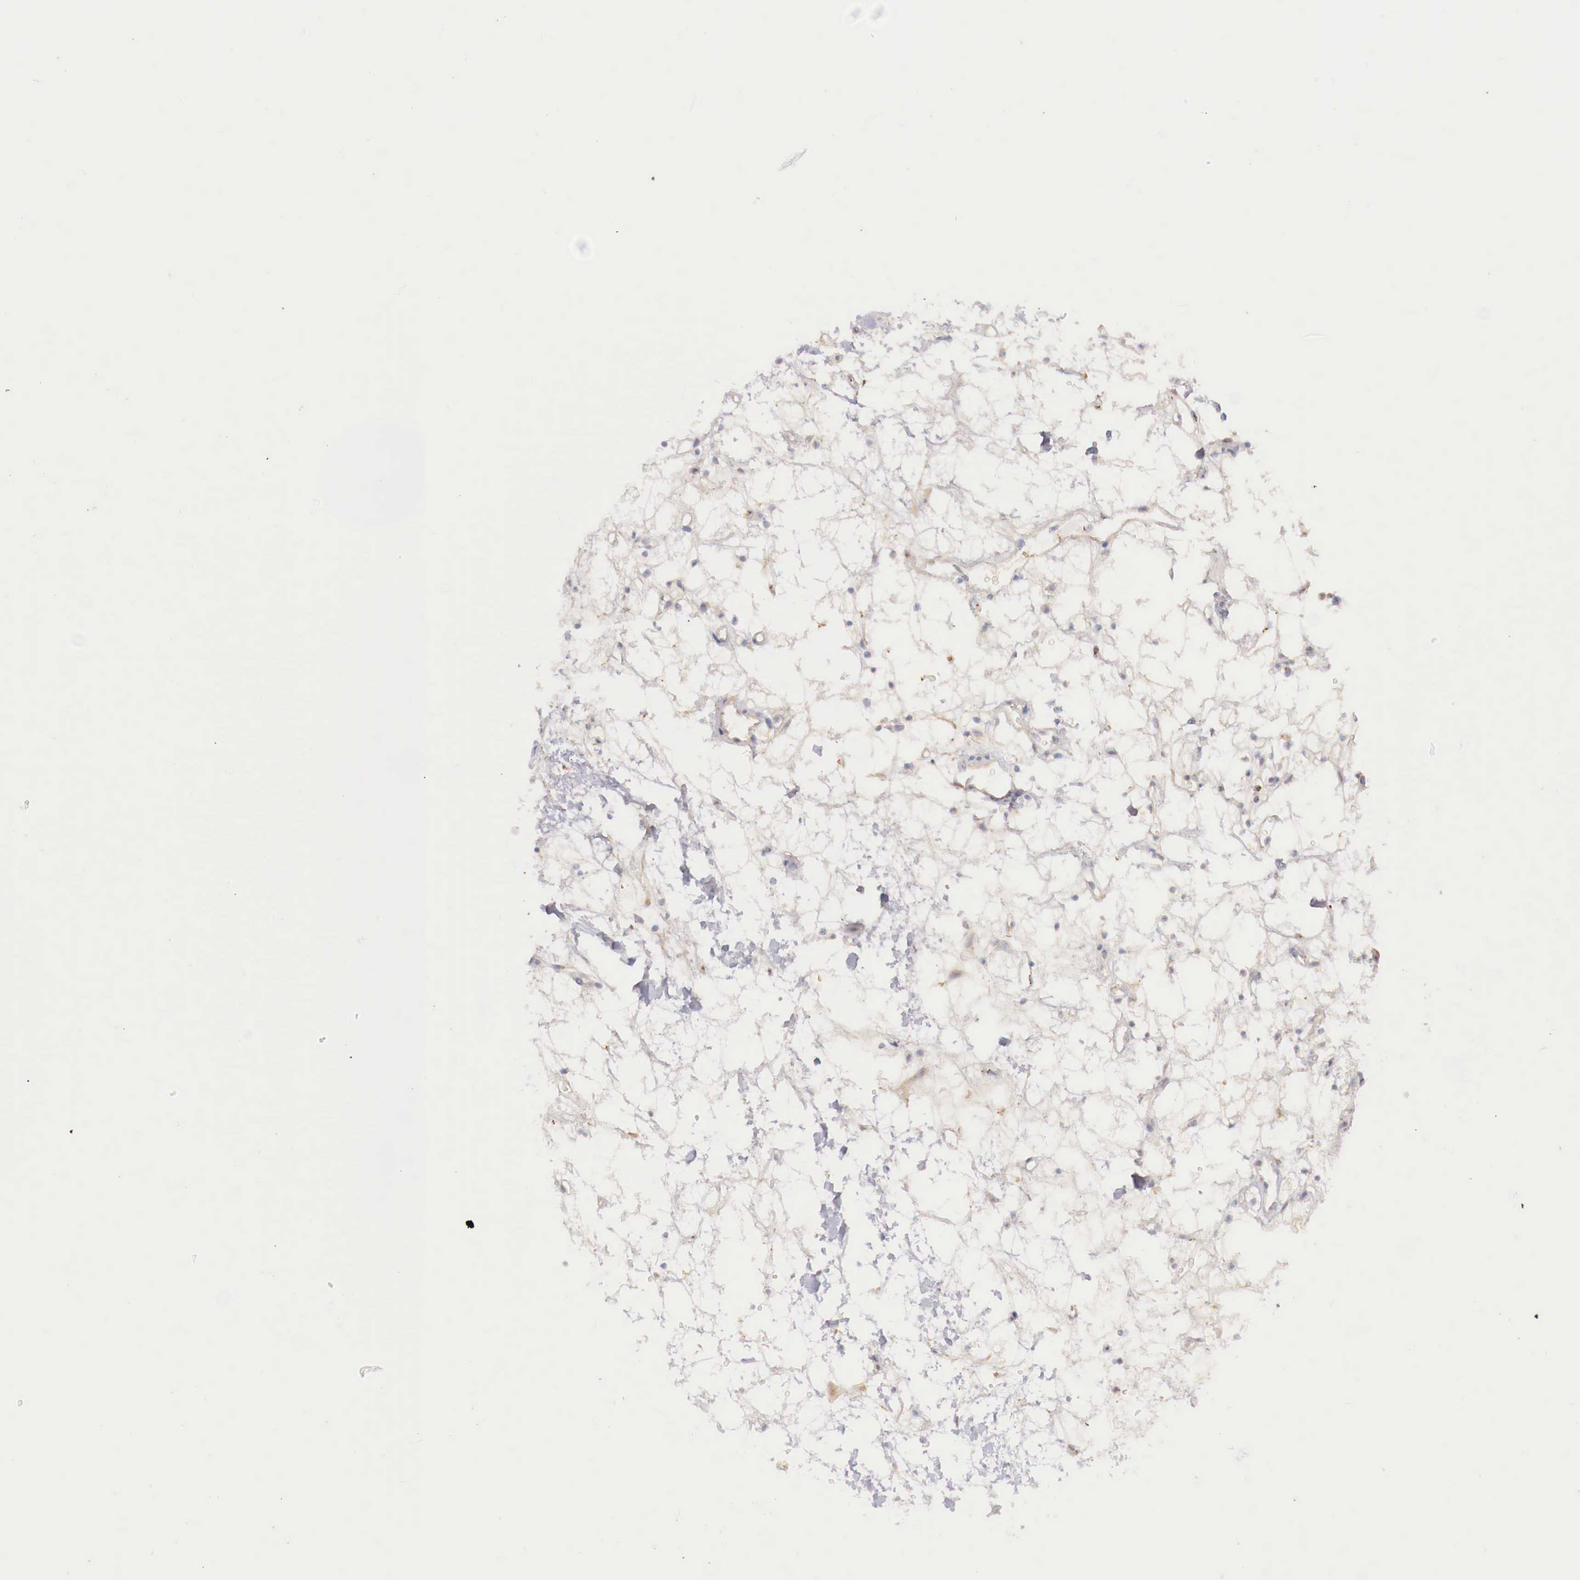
{"staining": {"intensity": "negative", "quantity": "none", "location": "none"}, "tissue": "renal cancer", "cell_type": "Tumor cells", "image_type": "cancer", "snomed": [{"axis": "morphology", "description": "Adenocarcinoma, NOS"}, {"axis": "topography", "description": "Kidney"}], "caption": "The histopathology image shows no staining of tumor cells in renal cancer. (DAB (3,3'-diaminobenzidine) immunohistochemistry (IHC) with hematoxylin counter stain).", "gene": "KLHDC7B", "patient": {"sex": "female", "age": 60}}